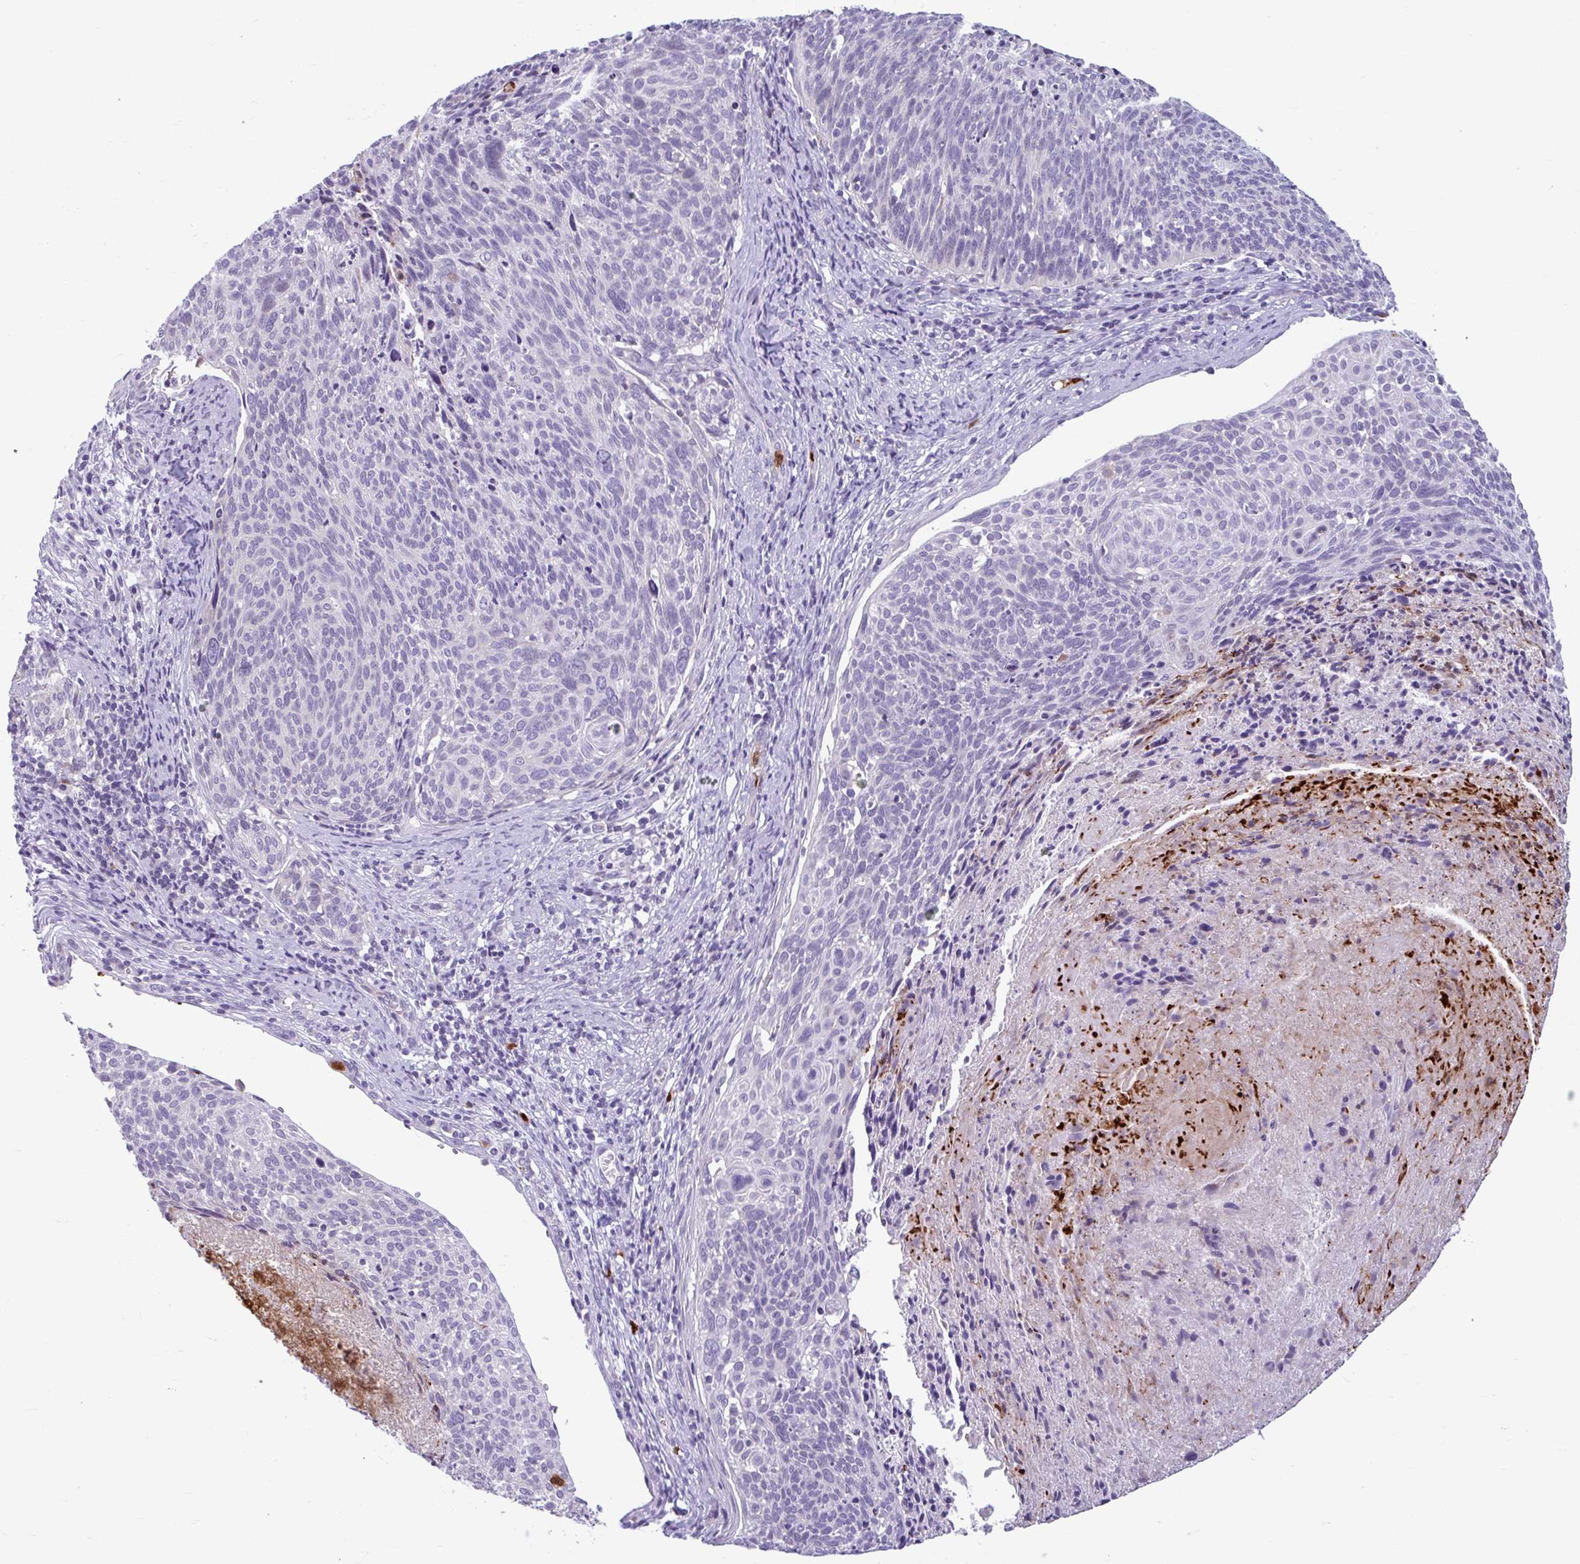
{"staining": {"intensity": "negative", "quantity": "none", "location": "none"}, "tissue": "cervical cancer", "cell_type": "Tumor cells", "image_type": "cancer", "snomed": [{"axis": "morphology", "description": "Squamous cell carcinoma, NOS"}, {"axis": "topography", "description": "Cervix"}], "caption": "Immunohistochemistry (IHC) image of cervical cancer stained for a protein (brown), which demonstrates no positivity in tumor cells.", "gene": "CEP120", "patient": {"sex": "female", "age": 49}}